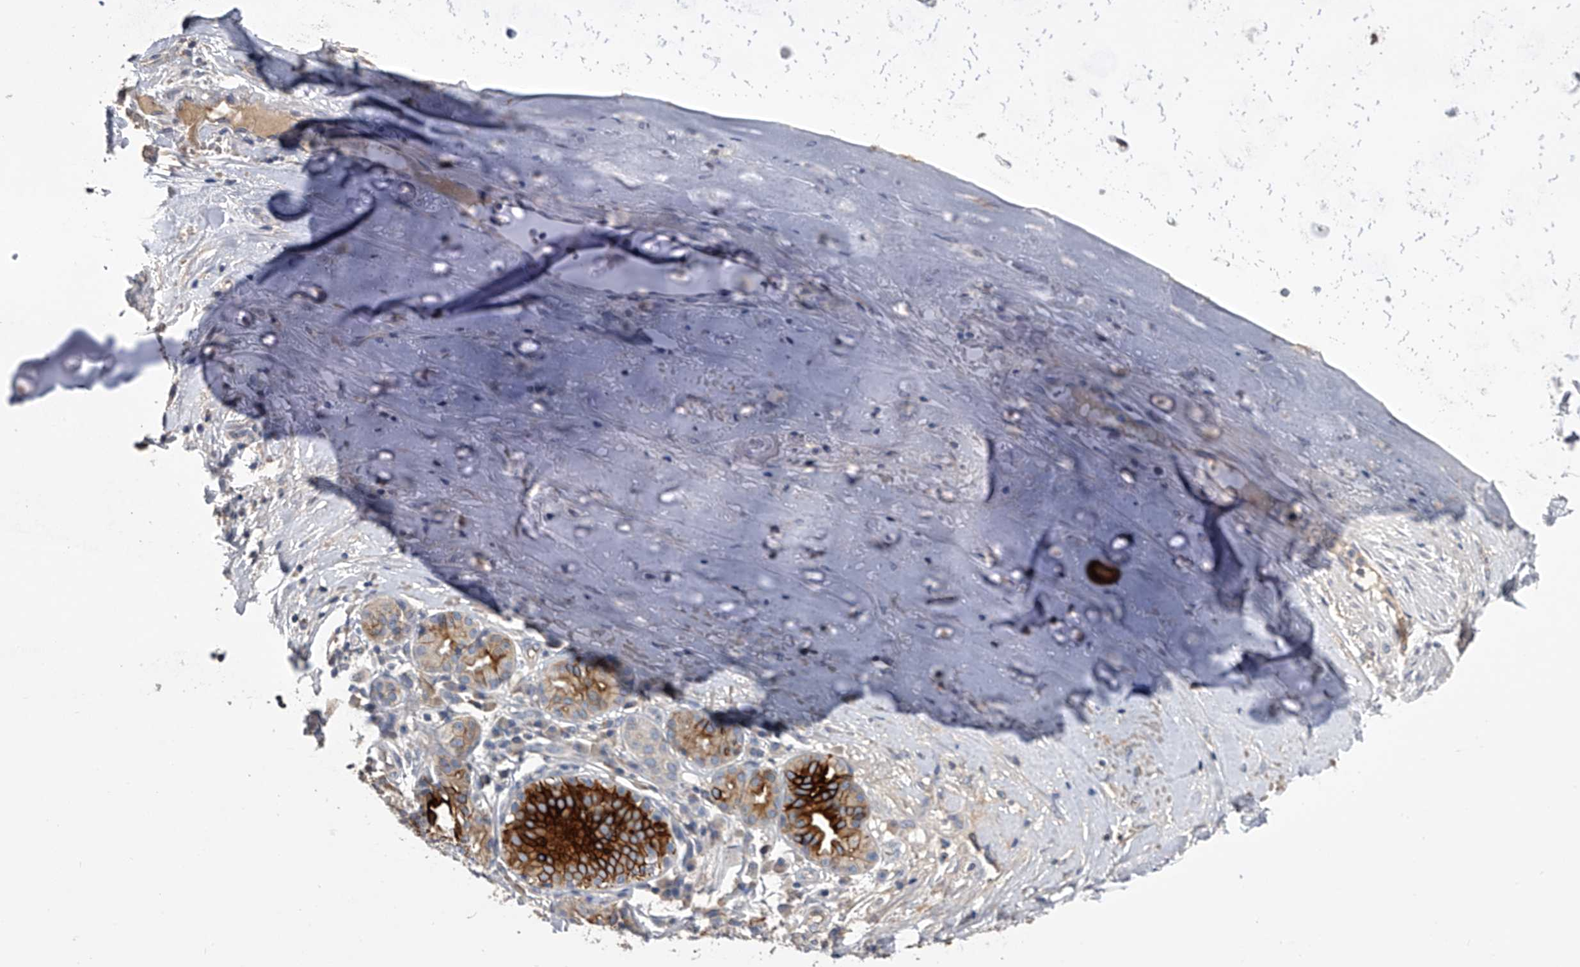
{"staining": {"intensity": "negative", "quantity": "none", "location": "none"}, "tissue": "adipose tissue", "cell_type": "Adipocytes", "image_type": "normal", "snomed": [{"axis": "morphology", "description": "Normal tissue, NOS"}, {"axis": "morphology", "description": "Basal cell carcinoma"}, {"axis": "topography", "description": "Cartilage tissue"}, {"axis": "topography", "description": "Nasopharynx"}, {"axis": "topography", "description": "Oral tissue"}], "caption": "Adipose tissue stained for a protein using IHC exhibits no expression adipocytes.", "gene": "MDN1", "patient": {"sex": "female", "age": 77}}